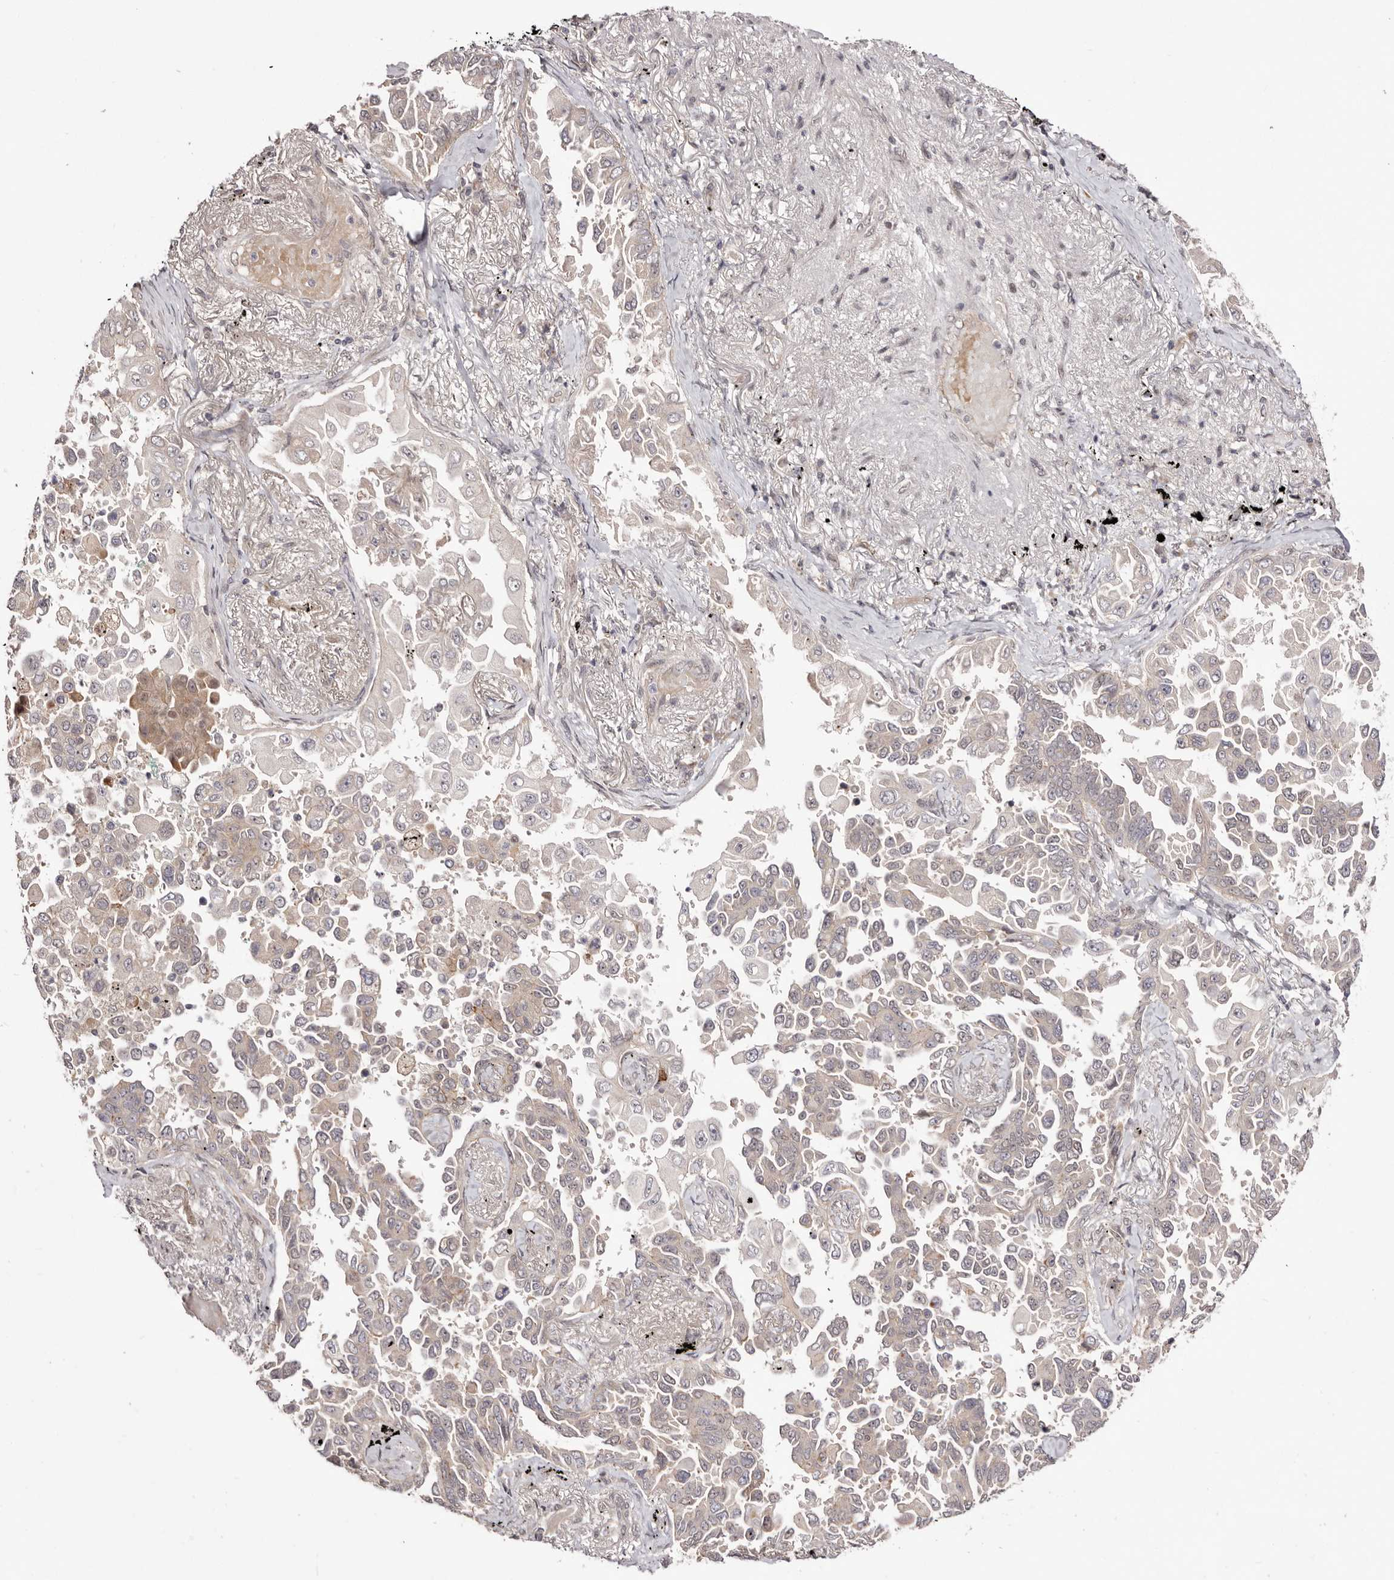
{"staining": {"intensity": "weak", "quantity": "25%-75%", "location": "cytoplasmic/membranous"}, "tissue": "lung cancer", "cell_type": "Tumor cells", "image_type": "cancer", "snomed": [{"axis": "morphology", "description": "Adenocarcinoma, NOS"}, {"axis": "topography", "description": "Lung"}], "caption": "Protein staining exhibits weak cytoplasmic/membranous expression in about 25%-75% of tumor cells in adenocarcinoma (lung). The staining was performed using DAB to visualize the protein expression in brown, while the nuclei were stained in blue with hematoxylin (Magnification: 20x).", "gene": "EGR3", "patient": {"sex": "female", "age": 67}}